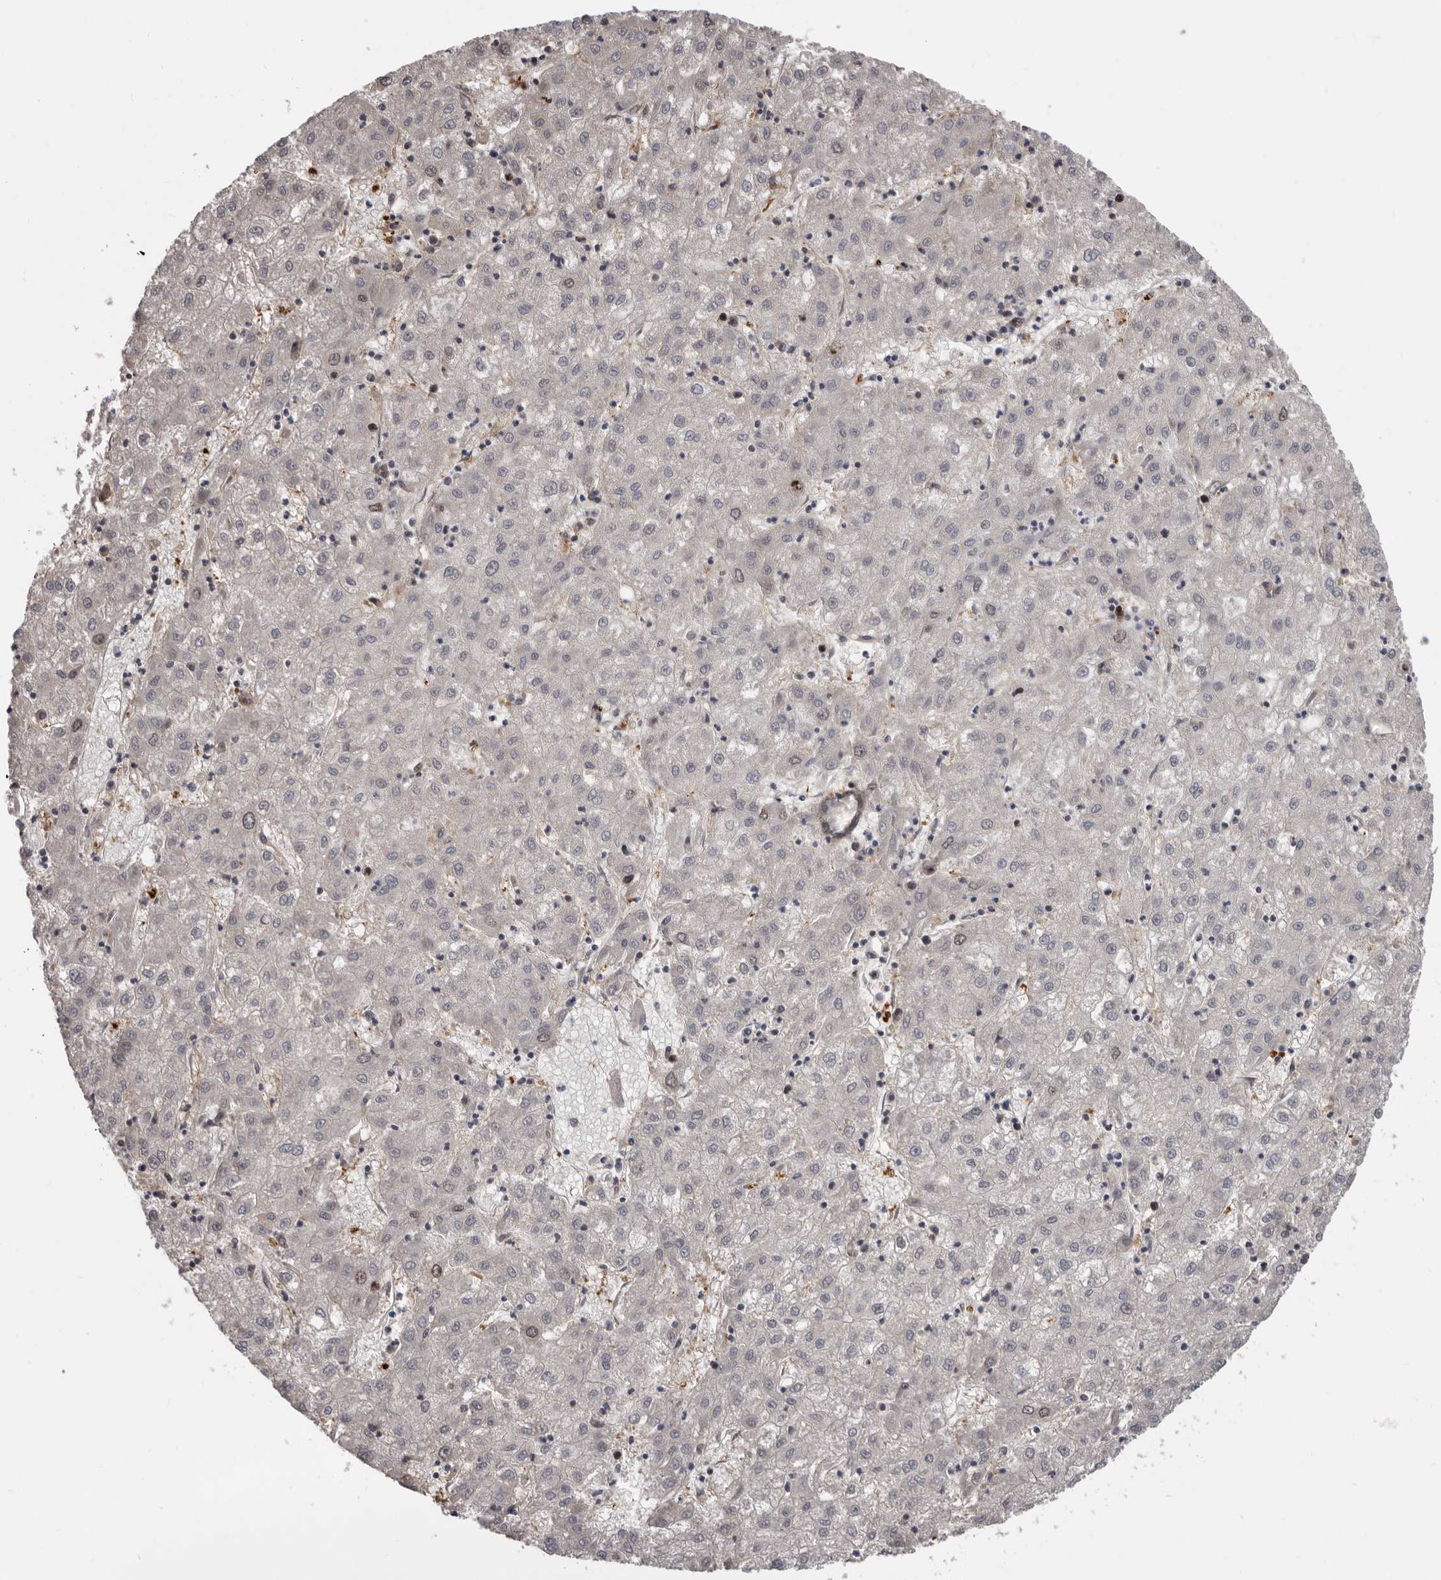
{"staining": {"intensity": "negative", "quantity": "none", "location": "none"}, "tissue": "liver cancer", "cell_type": "Tumor cells", "image_type": "cancer", "snomed": [{"axis": "morphology", "description": "Carcinoma, Hepatocellular, NOS"}, {"axis": "topography", "description": "Liver"}], "caption": "Image shows no protein staining in tumor cells of liver cancer tissue. (Immunohistochemistry, brightfield microscopy, high magnification).", "gene": "CDCA8", "patient": {"sex": "male", "age": 72}}